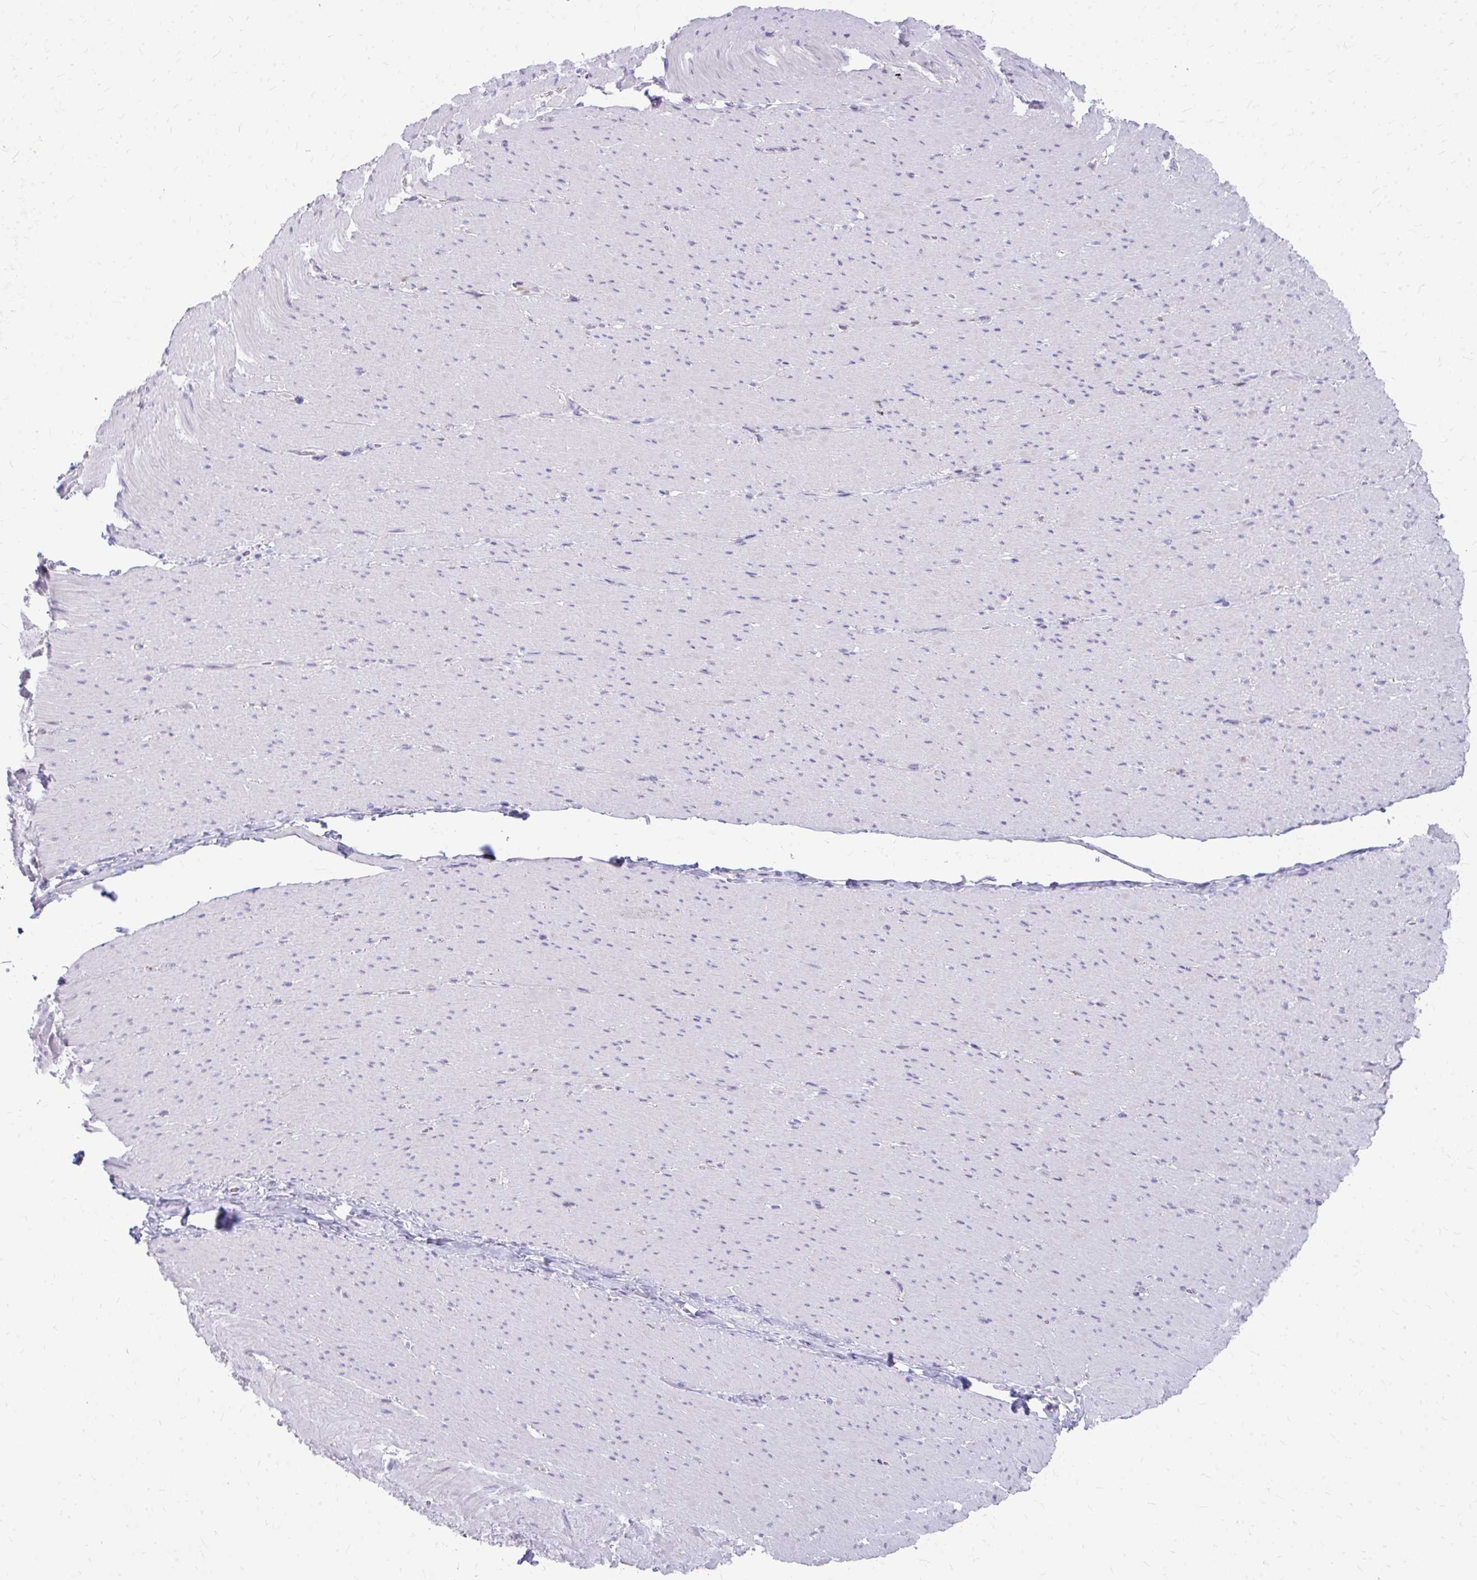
{"staining": {"intensity": "negative", "quantity": "none", "location": "none"}, "tissue": "smooth muscle", "cell_type": "Smooth muscle cells", "image_type": "normal", "snomed": [{"axis": "morphology", "description": "Normal tissue, NOS"}, {"axis": "topography", "description": "Smooth muscle"}, {"axis": "topography", "description": "Rectum"}], "caption": "This photomicrograph is of unremarkable smooth muscle stained with IHC to label a protein in brown with the nuclei are counter-stained blue. There is no staining in smooth muscle cells.", "gene": "CFH", "patient": {"sex": "male", "age": 53}}